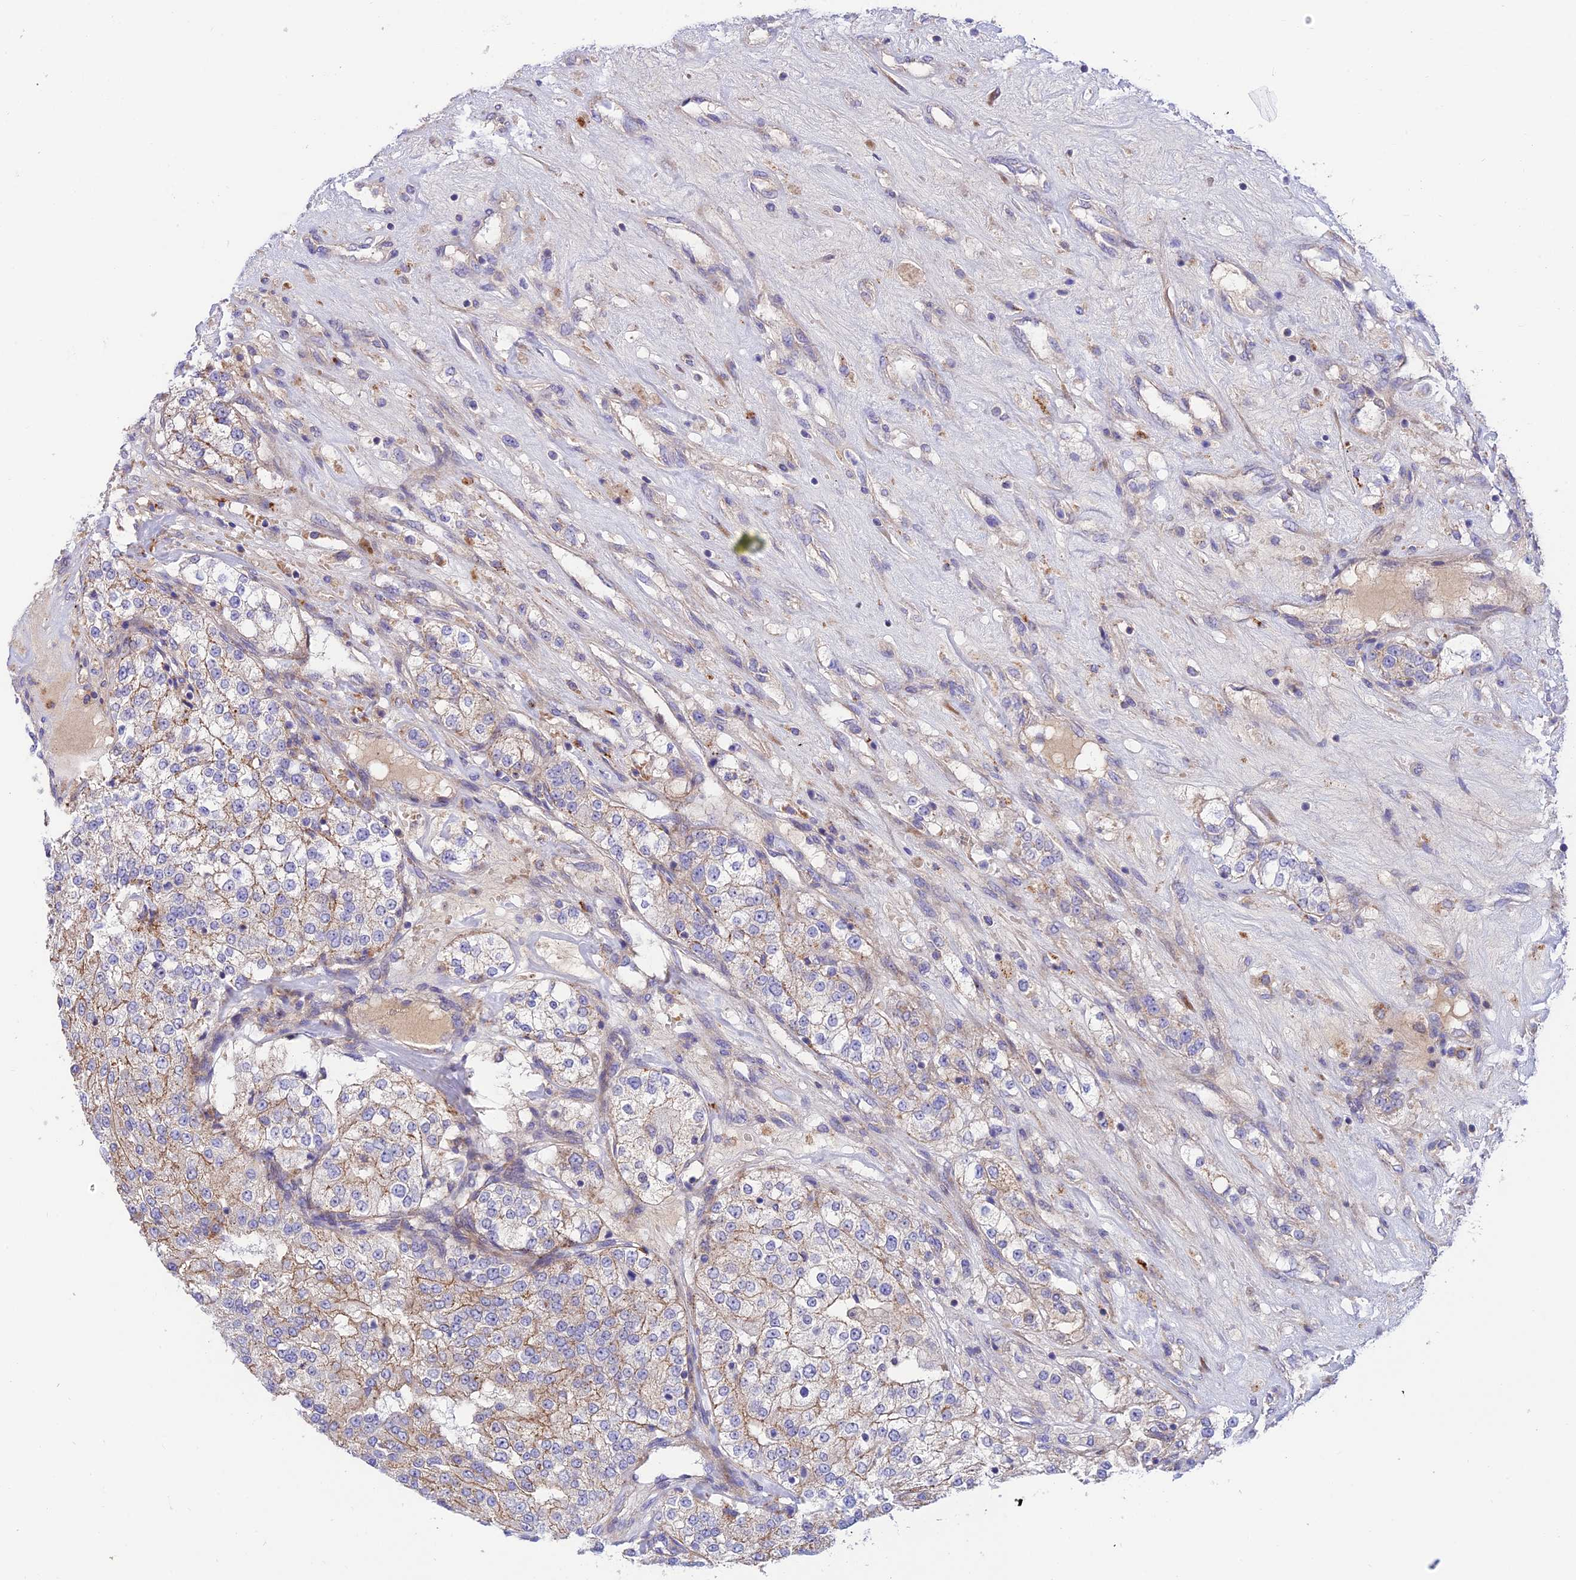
{"staining": {"intensity": "moderate", "quantity": "25%-75%", "location": "cytoplasmic/membranous"}, "tissue": "renal cancer", "cell_type": "Tumor cells", "image_type": "cancer", "snomed": [{"axis": "morphology", "description": "Adenocarcinoma, NOS"}, {"axis": "topography", "description": "Kidney"}], "caption": "Protein expression analysis of renal cancer (adenocarcinoma) shows moderate cytoplasmic/membranous staining in about 25%-75% of tumor cells.", "gene": "CCDC157", "patient": {"sex": "female", "age": 63}}